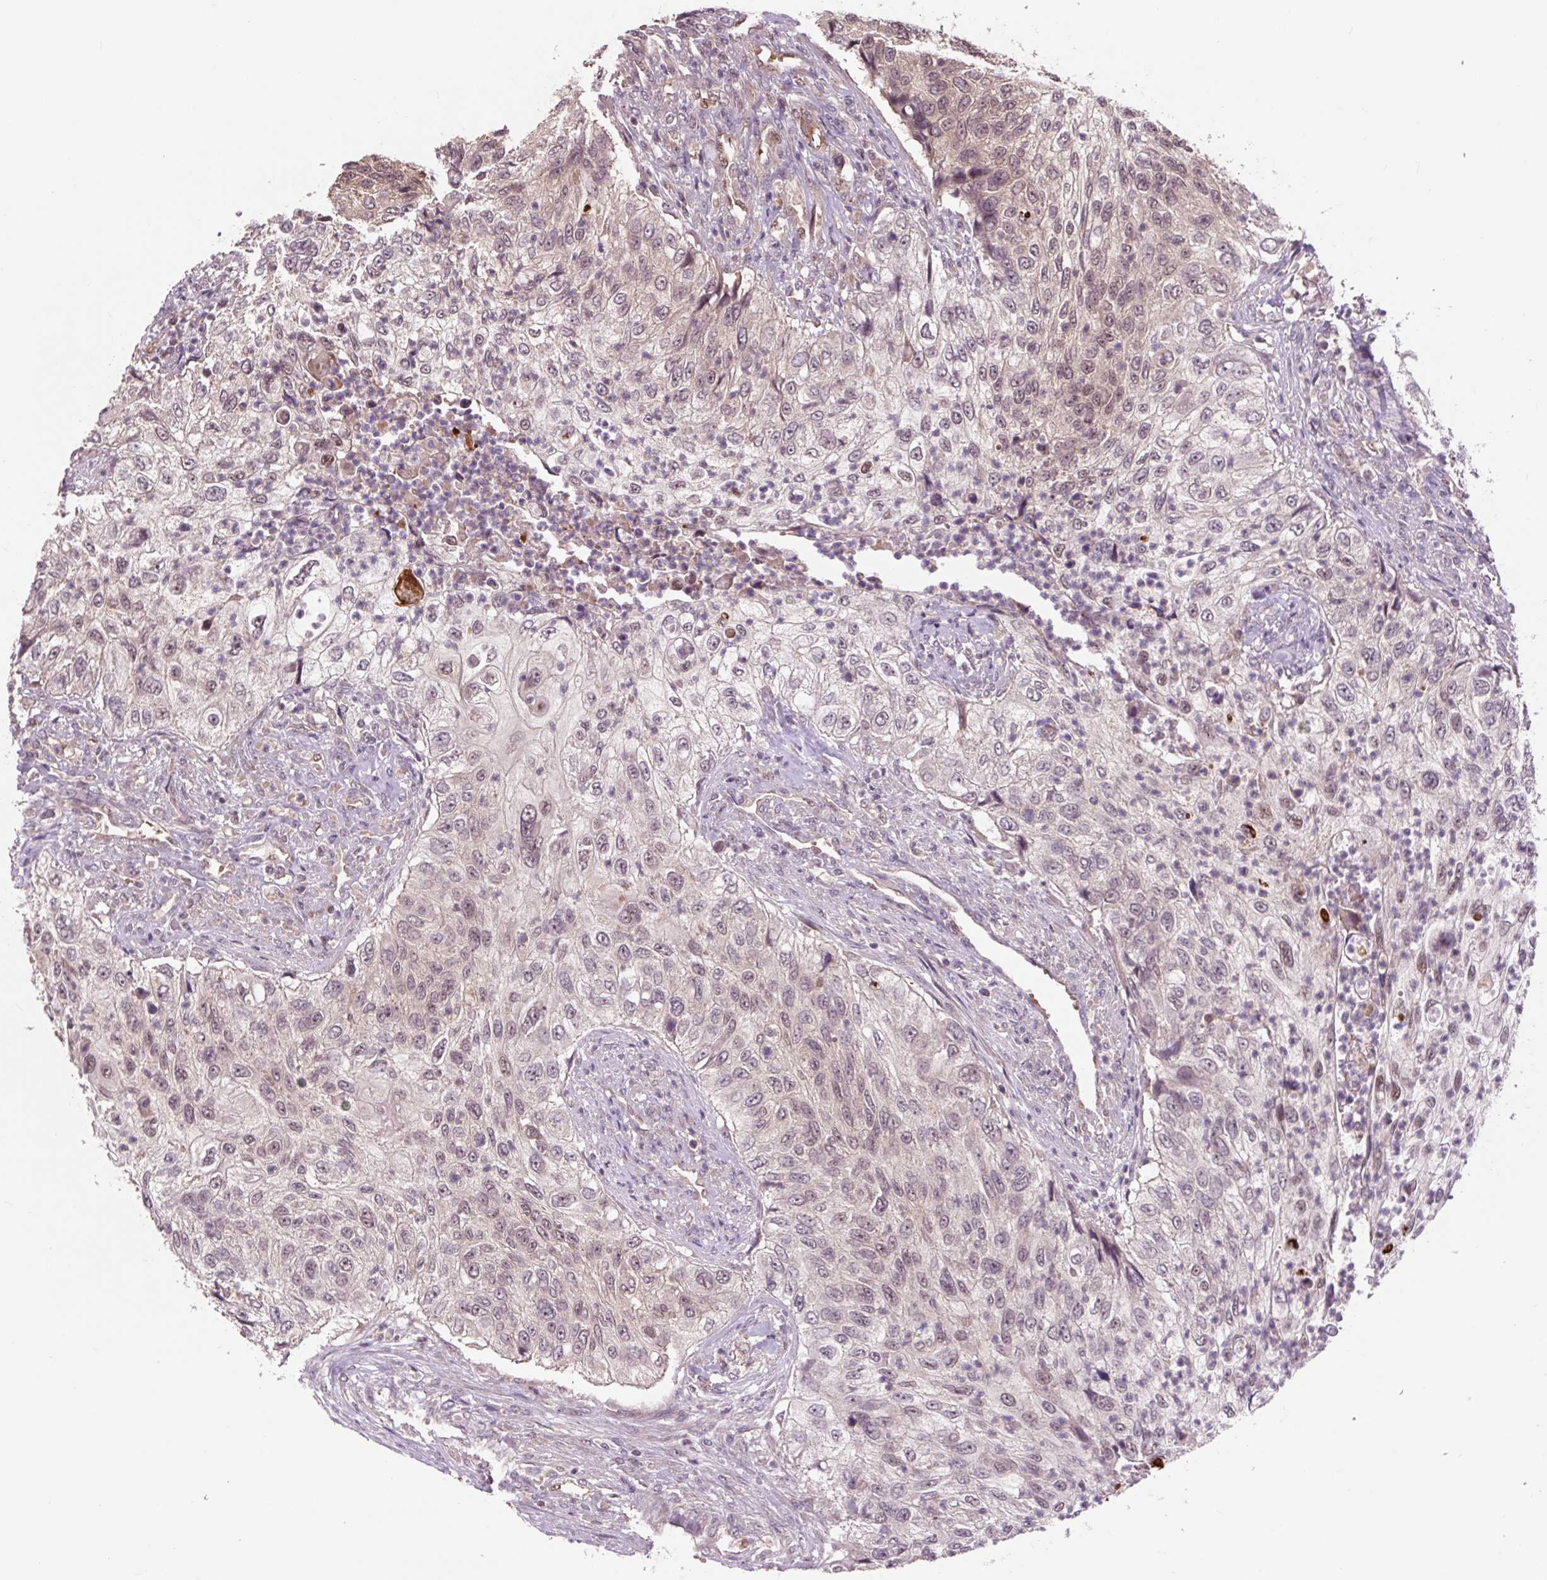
{"staining": {"intensity": "weak", "quantity": "<25%", "location": "cytoplasmic/membranous,nuclear"}, "tissue": "urothelial cancer", "cell_type": "Tumor cells", "image_type": "cancer", "snomed": [{"axis": "morphology", "description": "Urothelial carcinoma, High grade"}, {"axis": "topography", "description": "Urinary bladder"}], "caption": "Immunohistochemistry (IHC) micrograph of neoplastic tissue: human urothelial cancer stained with DAB (3,3'-diaminobenzidine) shows no significant protein staining in tumor cells.", "gene": "MMS19", "patient": {"sex": "female", "age": 60}}